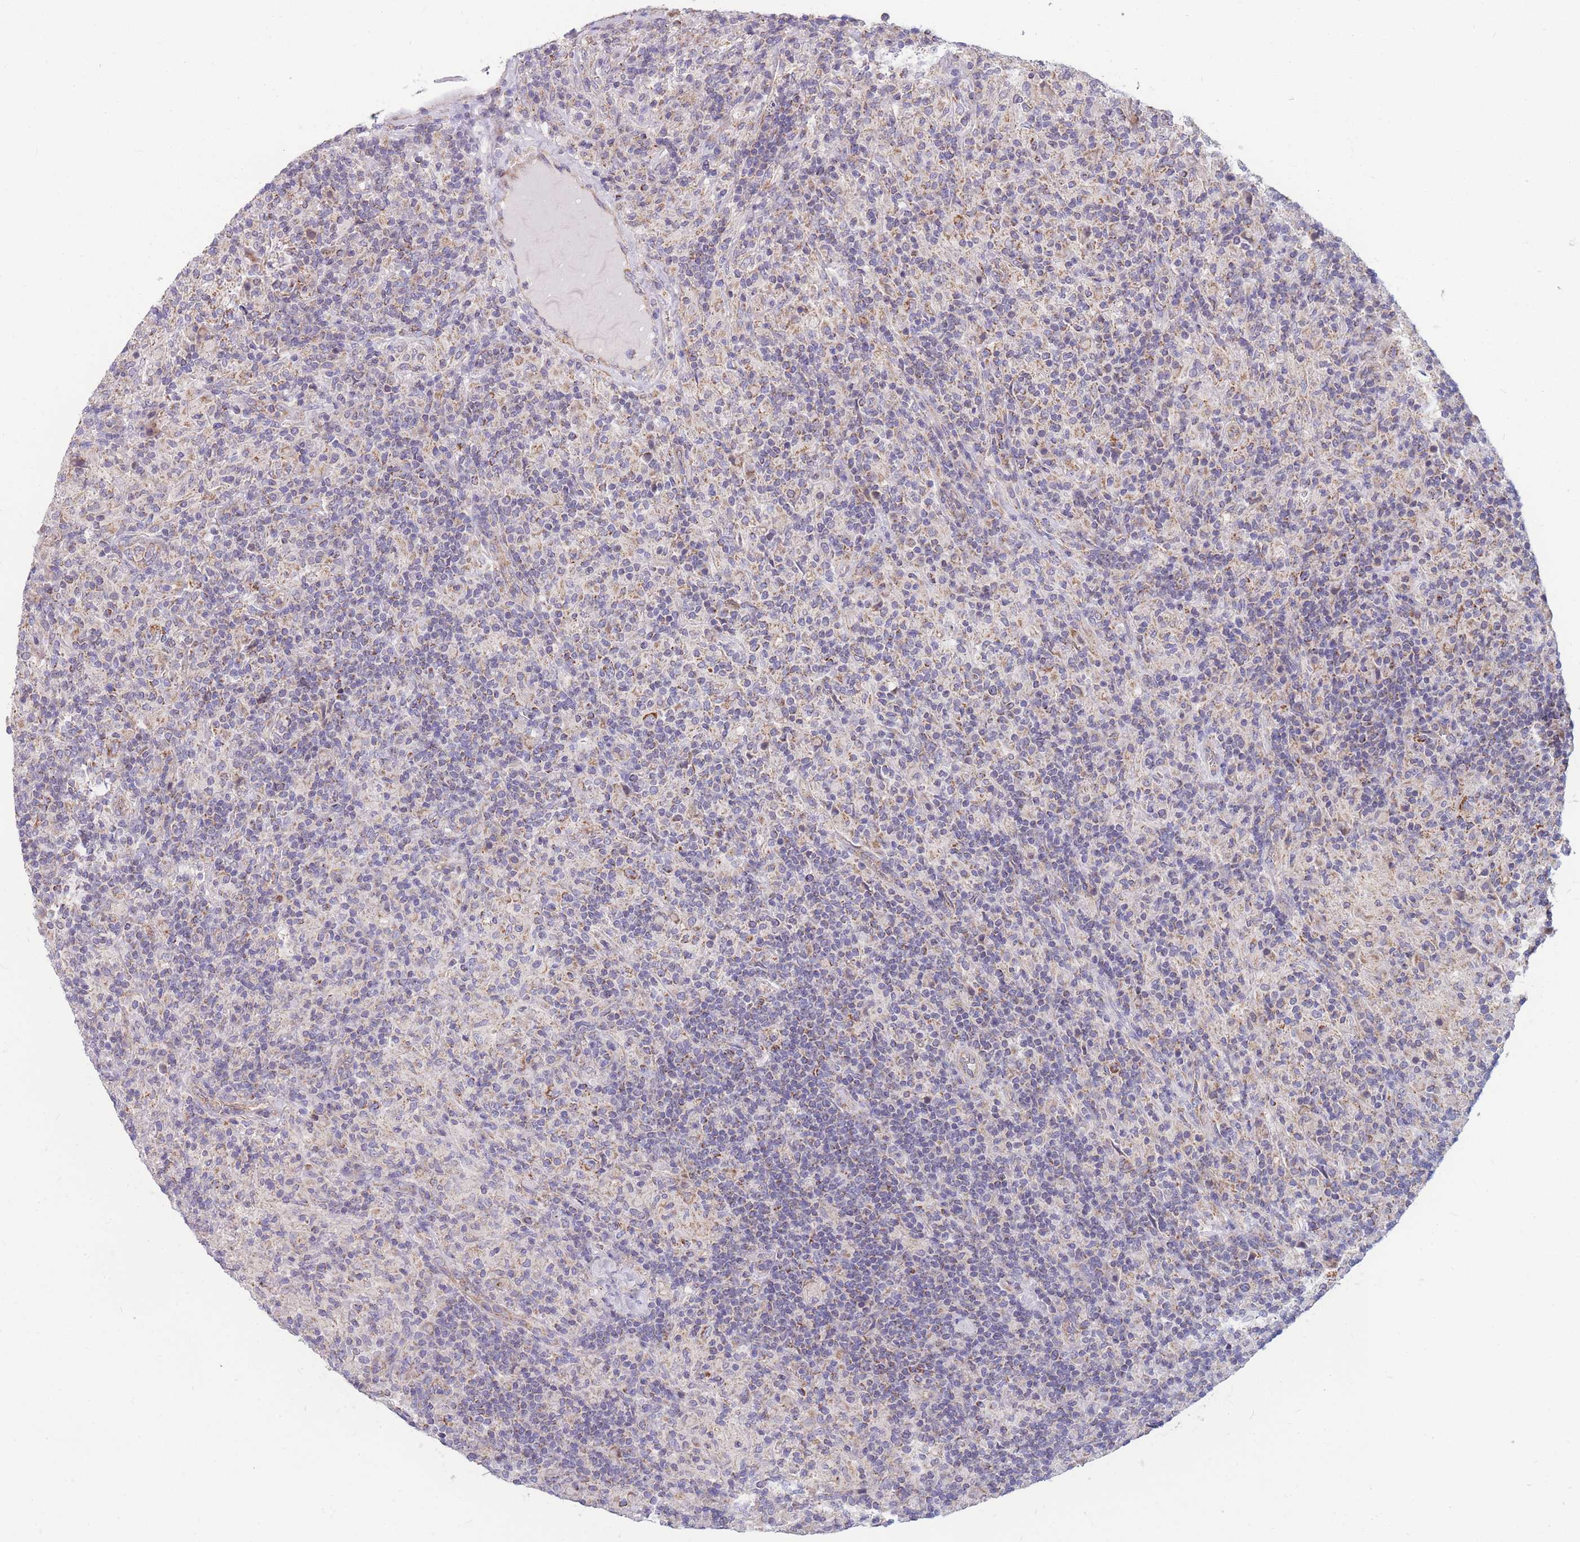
{"staining": {"intensity": "moderate", "quantity": "<25%", "location": "cytoplasmic/membranous"}, "tissue": "lymphoma", "cell_type": "Tumor cells", "image_type": "cancer", "snomed": [{"axis": "morphology", "description": "Hodgkin's disease, NOS"}, {"axis": "topography", "description": "Lymph node"}], "caption": "This photomicrograph displays Hodgkin's disease stained with immunohistochemistry to label a protein in brown. The cytoplasmic/membranous of tumor cells show moderate positivity for the protein. Nuclei are counter-stained blue.", "gene": "MRPS9", "patient": {"sex": "male", "age": 70}}